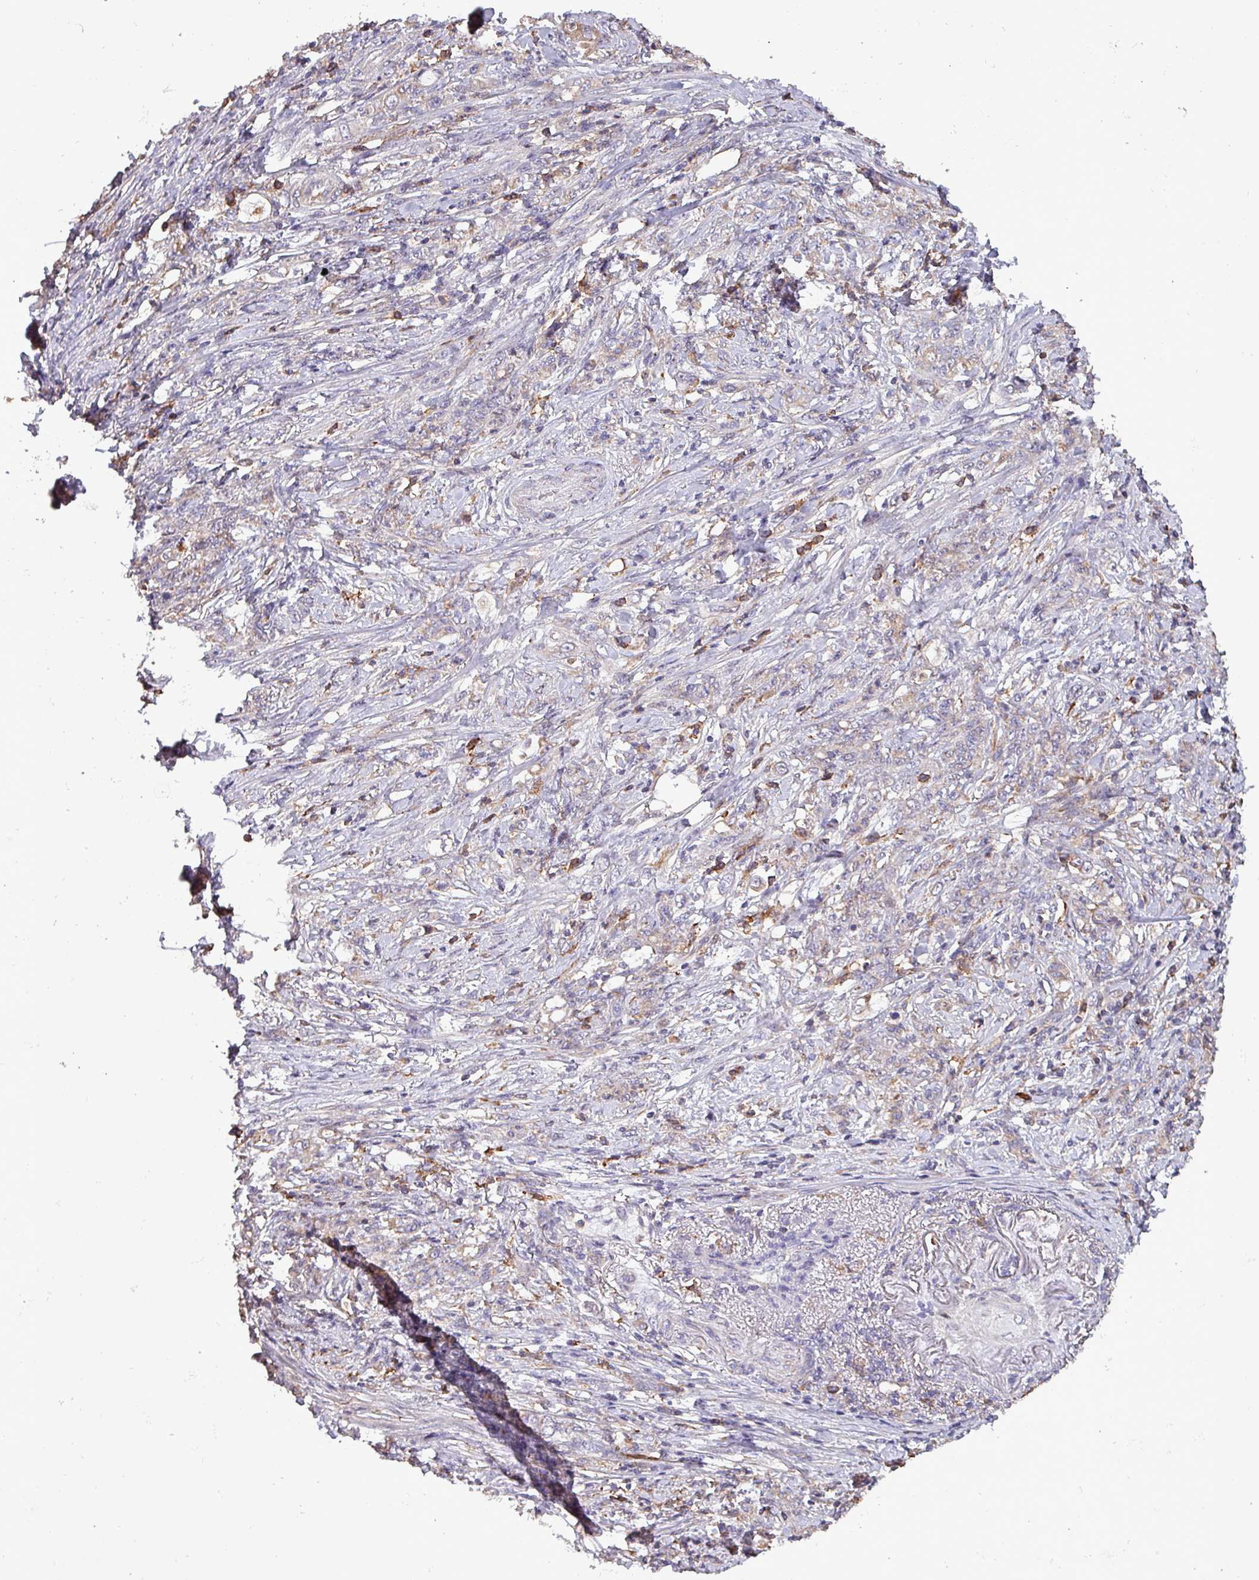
{"staining": {"intensity": "weak", "quantity": "<25%", "location": "cytoplasmic/membranous"}, "tissue": "stomach cancer", "cell_type": "Tumor cells", "image_type": "cancer", "snomed": [{"axis": "morphology", "description": "Adenocarcinoma, NOS"}, {"axis": "topography", "description": "Stomach"}], "caption": "DAB (3,3'-diaminobenzidine) immunohistochemical staining of stomach cancer shows no significant positivity in tumor cells.", "gene": "SCIN", "patient": {"sex": "female", "age": 79}}